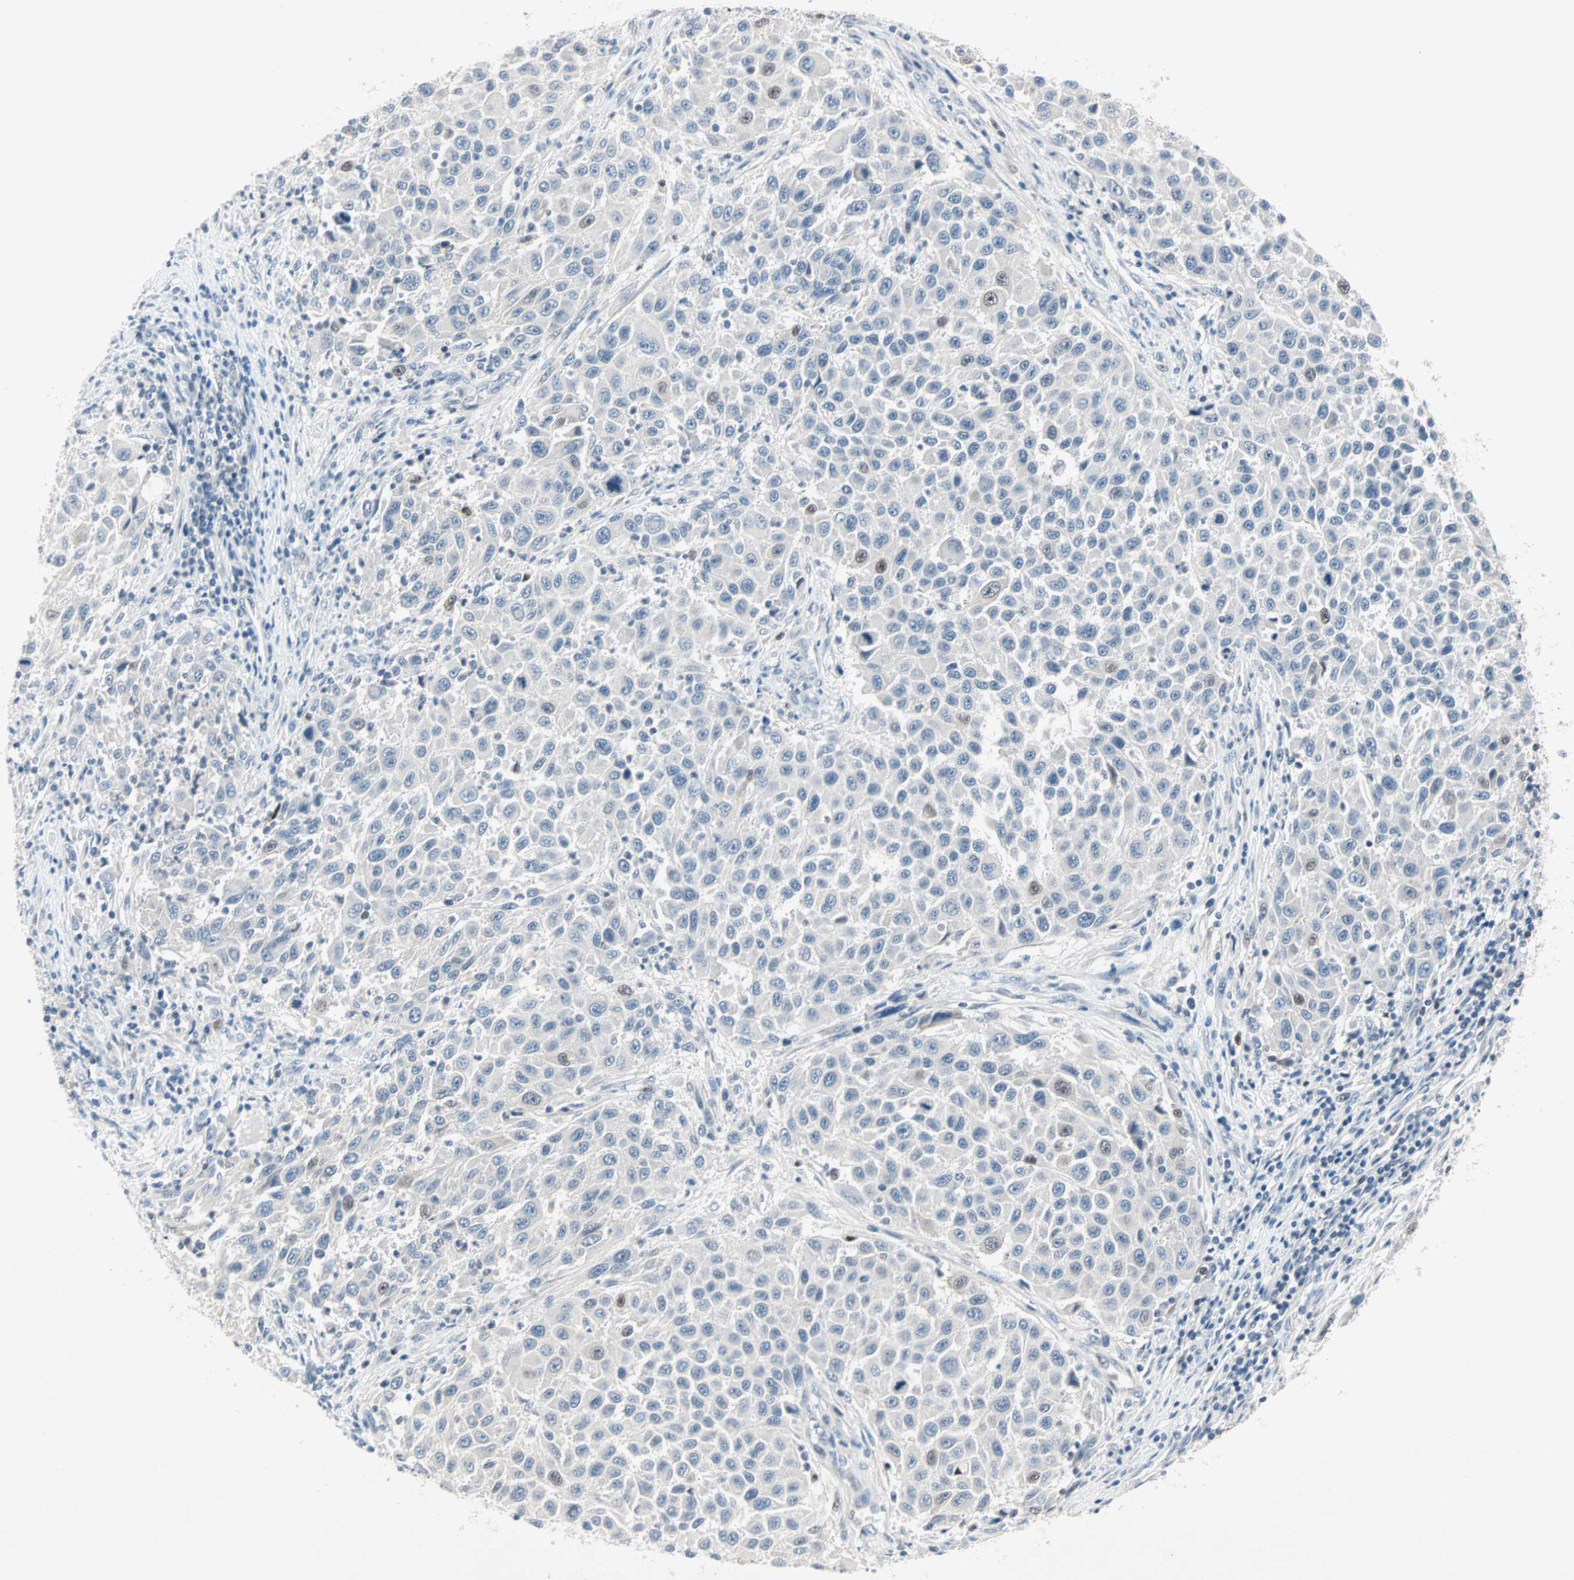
{"staining": {"intensity": "moderate", "quantity": "<25%", "location": "nuclear"}, "tissue": "melanoma", "cell_type": "Tumor cells", "image_type": "cancer", "snomed": [{"axis": "morphology", "description": "Malignant melanoma, Metastatic site"}, {"axis": "topography", "description": "Lymph node"}], "caption": "Immunohistochemistry of human malignant melanoma (metastatic site) displays low levels of moderate nuclear staining in about <25% of tumor cells.", "gene": "CCNE2", "patient": {"sex": "male", "age": 61}}